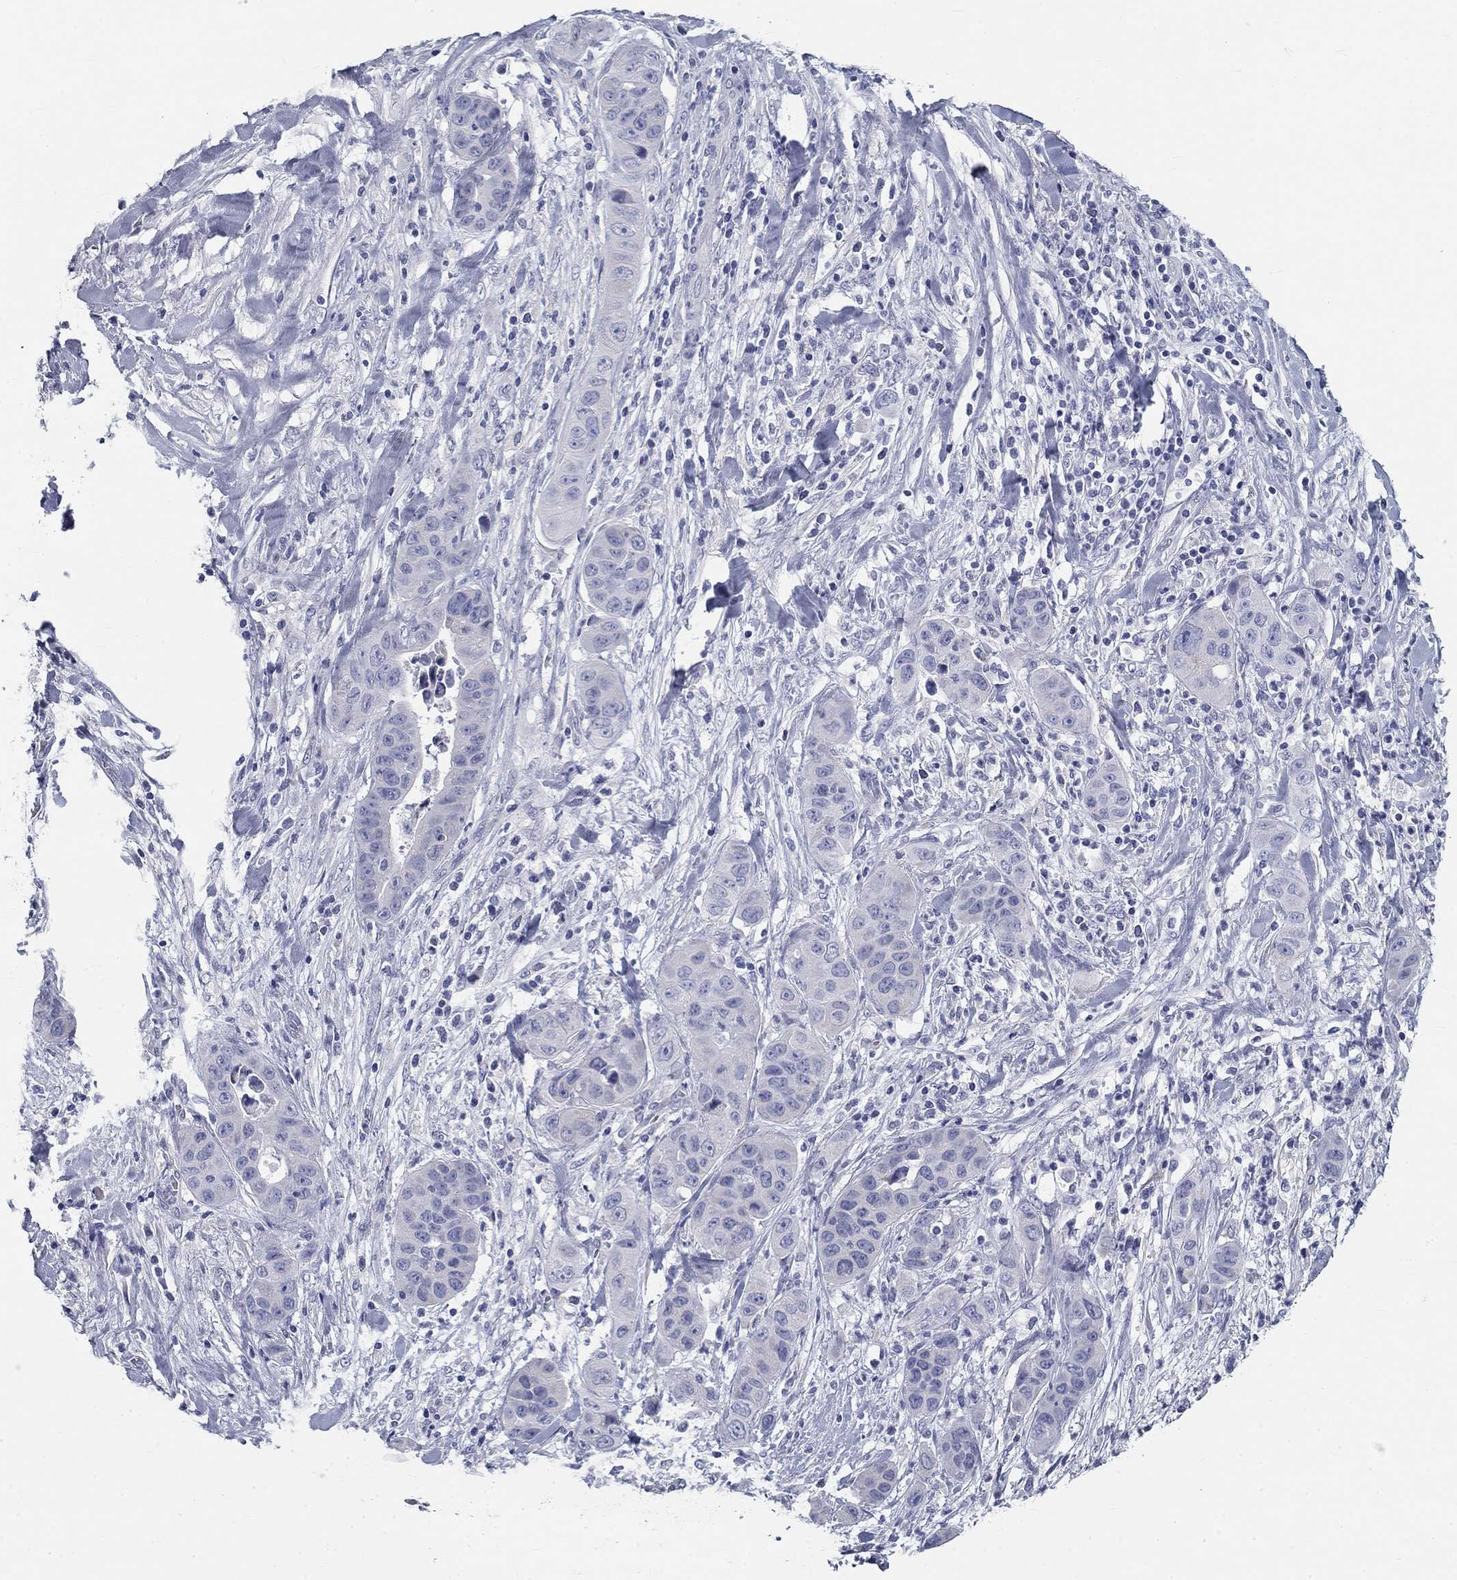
{"staining": {"intensity": "negative", "quantity": "none", "location": "none"}, "tissue": "liver cancer", "cell_type": "Tumor cells", "image_type": "cancer", "snomed": [{"axis": "morphology", "description": "Cholangiocarcinoma"}, {"axis": "topography", "description": "Liver"}], "caption": "DAB immunohistochemical staining of human liver cancer reveals no significant positivity in tumor cells.", "gene": "GALNTL5", "patient": {"sex": "female", "age": 52}}